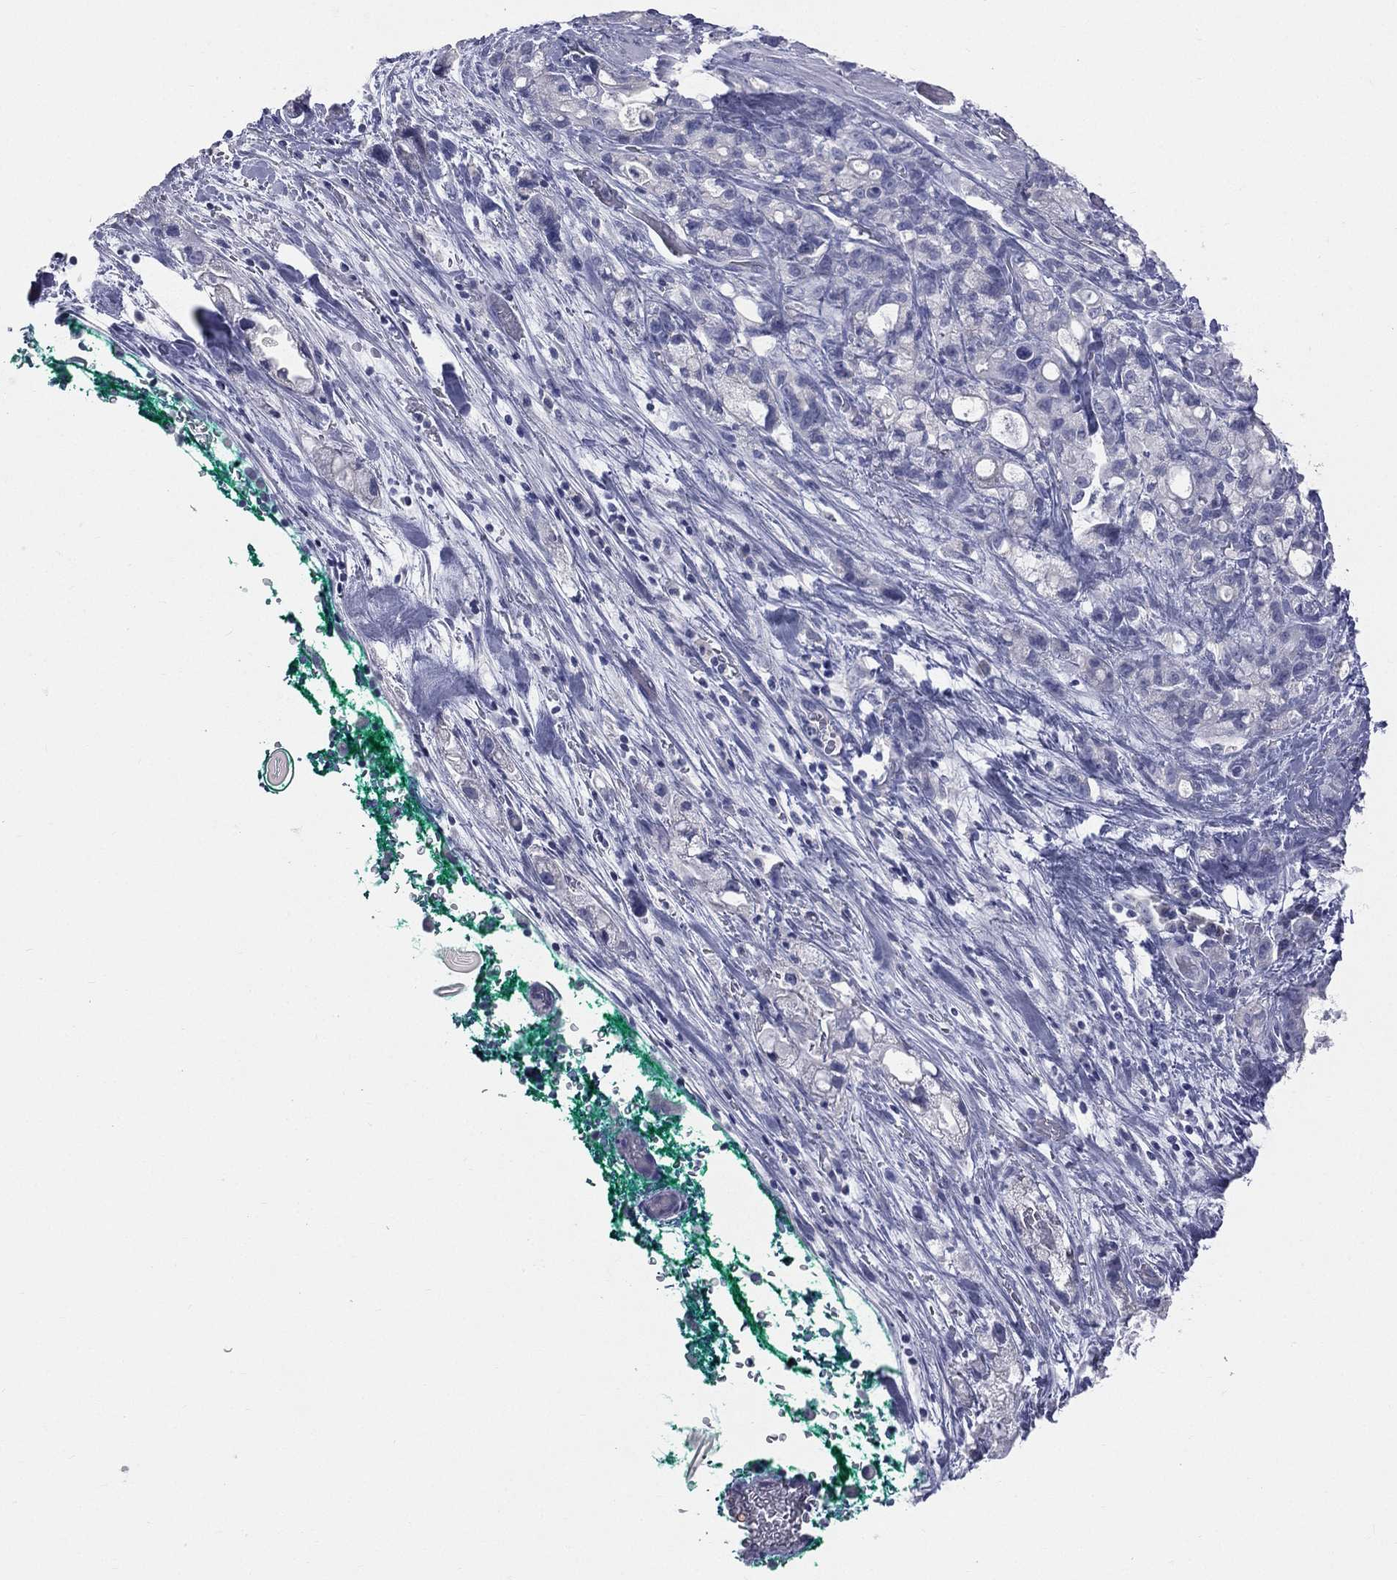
{"staining": {"intensity": "negative", "quantity": "none", "location": "none"}, "tissue": "stomach cancer", "cell_type": "Tumor cells", "image_type": "cancer", "snomed": [{"axis": "morphology", "description": "Adenocarcinoma, NOS"}, {"axis": "topography", "description": "Stomach"}], "caption": "A high-resolution micrograph shows immunohistochemistry staining of stomach cancer, which demonstrates no significant positivity in tumor cells.", "gene": "STK31", "patient": {"sex": "male", "age": 63}}